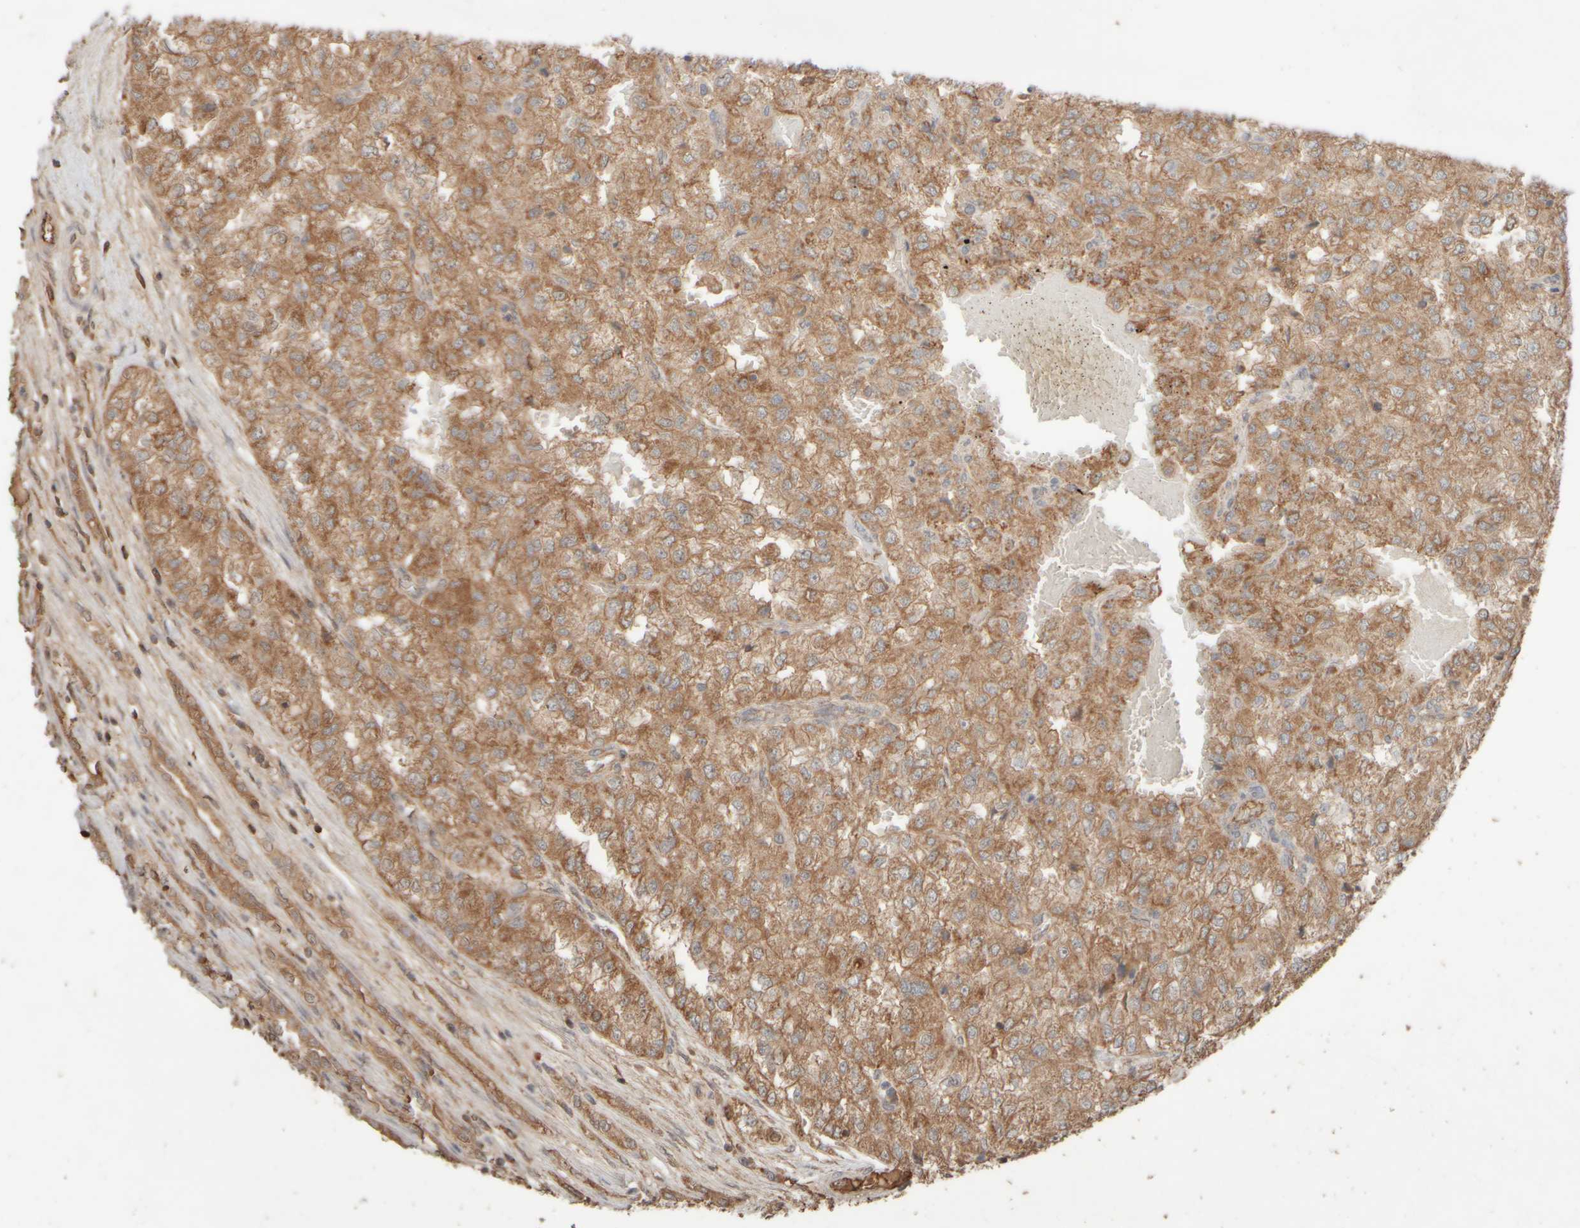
{"staining": {"intensity": "strong", "quantity": ">75%", "location": "cytoplasmic/membranous"}, "tissue": "renal cancer", "cell_type": "Tumor cells", "image_type": "cancer", "snomed": [{"axis": "morphology", "description": "Adenocarcinoma, NOS"}, {"axis": "topography", "description": "Kidney"}], "caption": "A brown stain labels strong cytoplasmic/membranous positivity of a protein in renal cancer (adenocarcinoma) tumor cells.", "gene": "EIF2B3", "patient": {"sex": "female", "age": 54}}